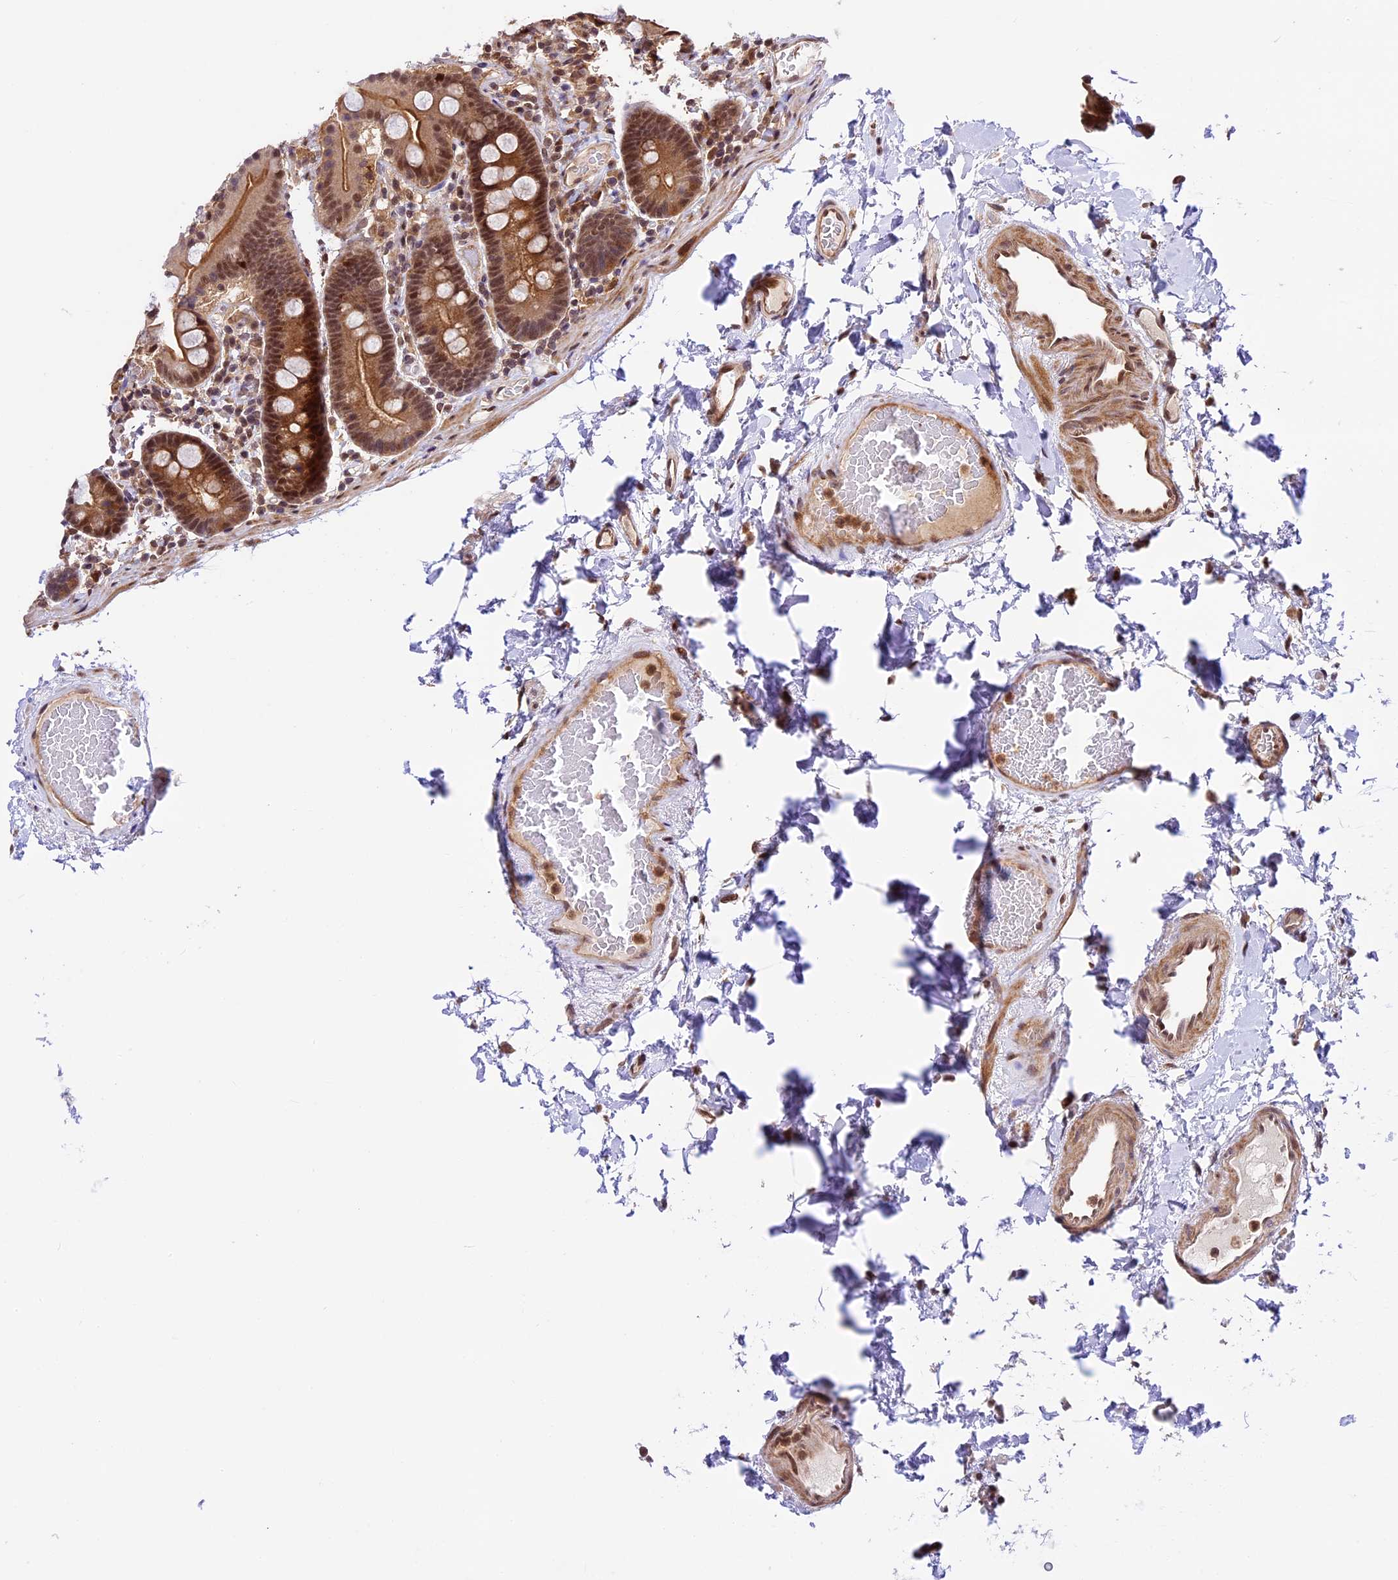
{"staining": {"intensity": "strong", "quantity": ">75%", "location": "cytoplasmic/membranous,nuclear"}, "tissue": "duodenum", "cell_type": "Glandular cells", "image_type": "normal", "snomed": [{"axis": "morphology", "description": "Normal tissue, NOS"}, {"axis": "topography", "description": "Duodenum"}], "caption": "Benign duodenum was stained to show a protein in brown. There is high levels of strong cytoplasmic/membranous,nuclear expression in approximately >75% of glandular cells.", "gene": "DHX38", "patient": {"sex": "male", "age": 55}}